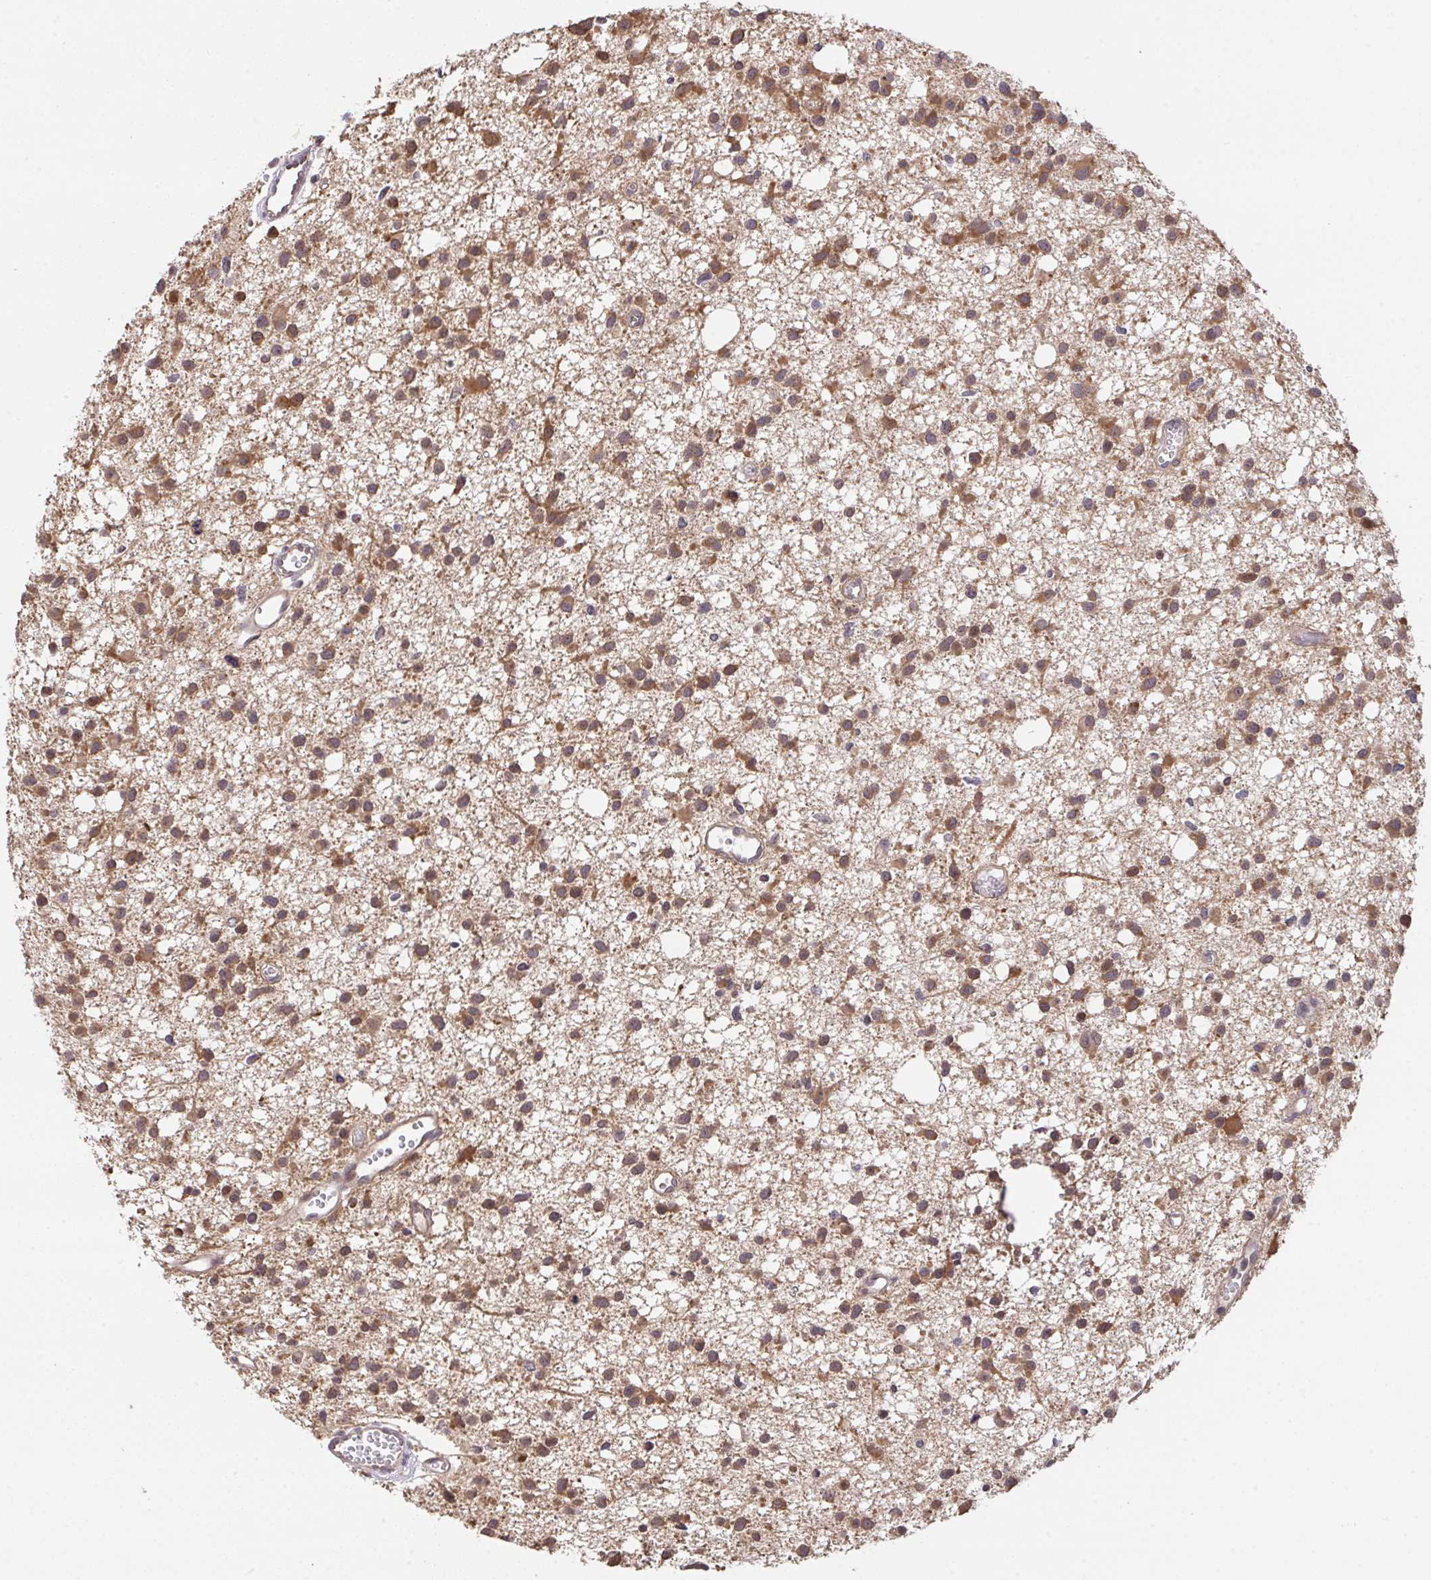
{"staining": {"intensity": "moderate", "quantity": ">75%", "location": "cytoplasmic/membranous"}, "tissue": "glioma", "cell_type": "Tumor cells", "image_type": "cancer", "snomed": [{"axis": "morphology", "description": "Glioma, malignant, High grade"}, {"axis": "topography", "description": "Brain"}], "caption": "Immunohistochemistry (IHC) image of neoplastic tissue: malignant high-grade glioma stained using immunohistochemistry shows medium levels of moderate protein expression localized specifically in the cytoplasmic/membranous of tumor cells, appearing as a cytoplasmic/membranous brown color.", "gene": "C12orf57", "patient": {"sex": "male", "age": 23}}